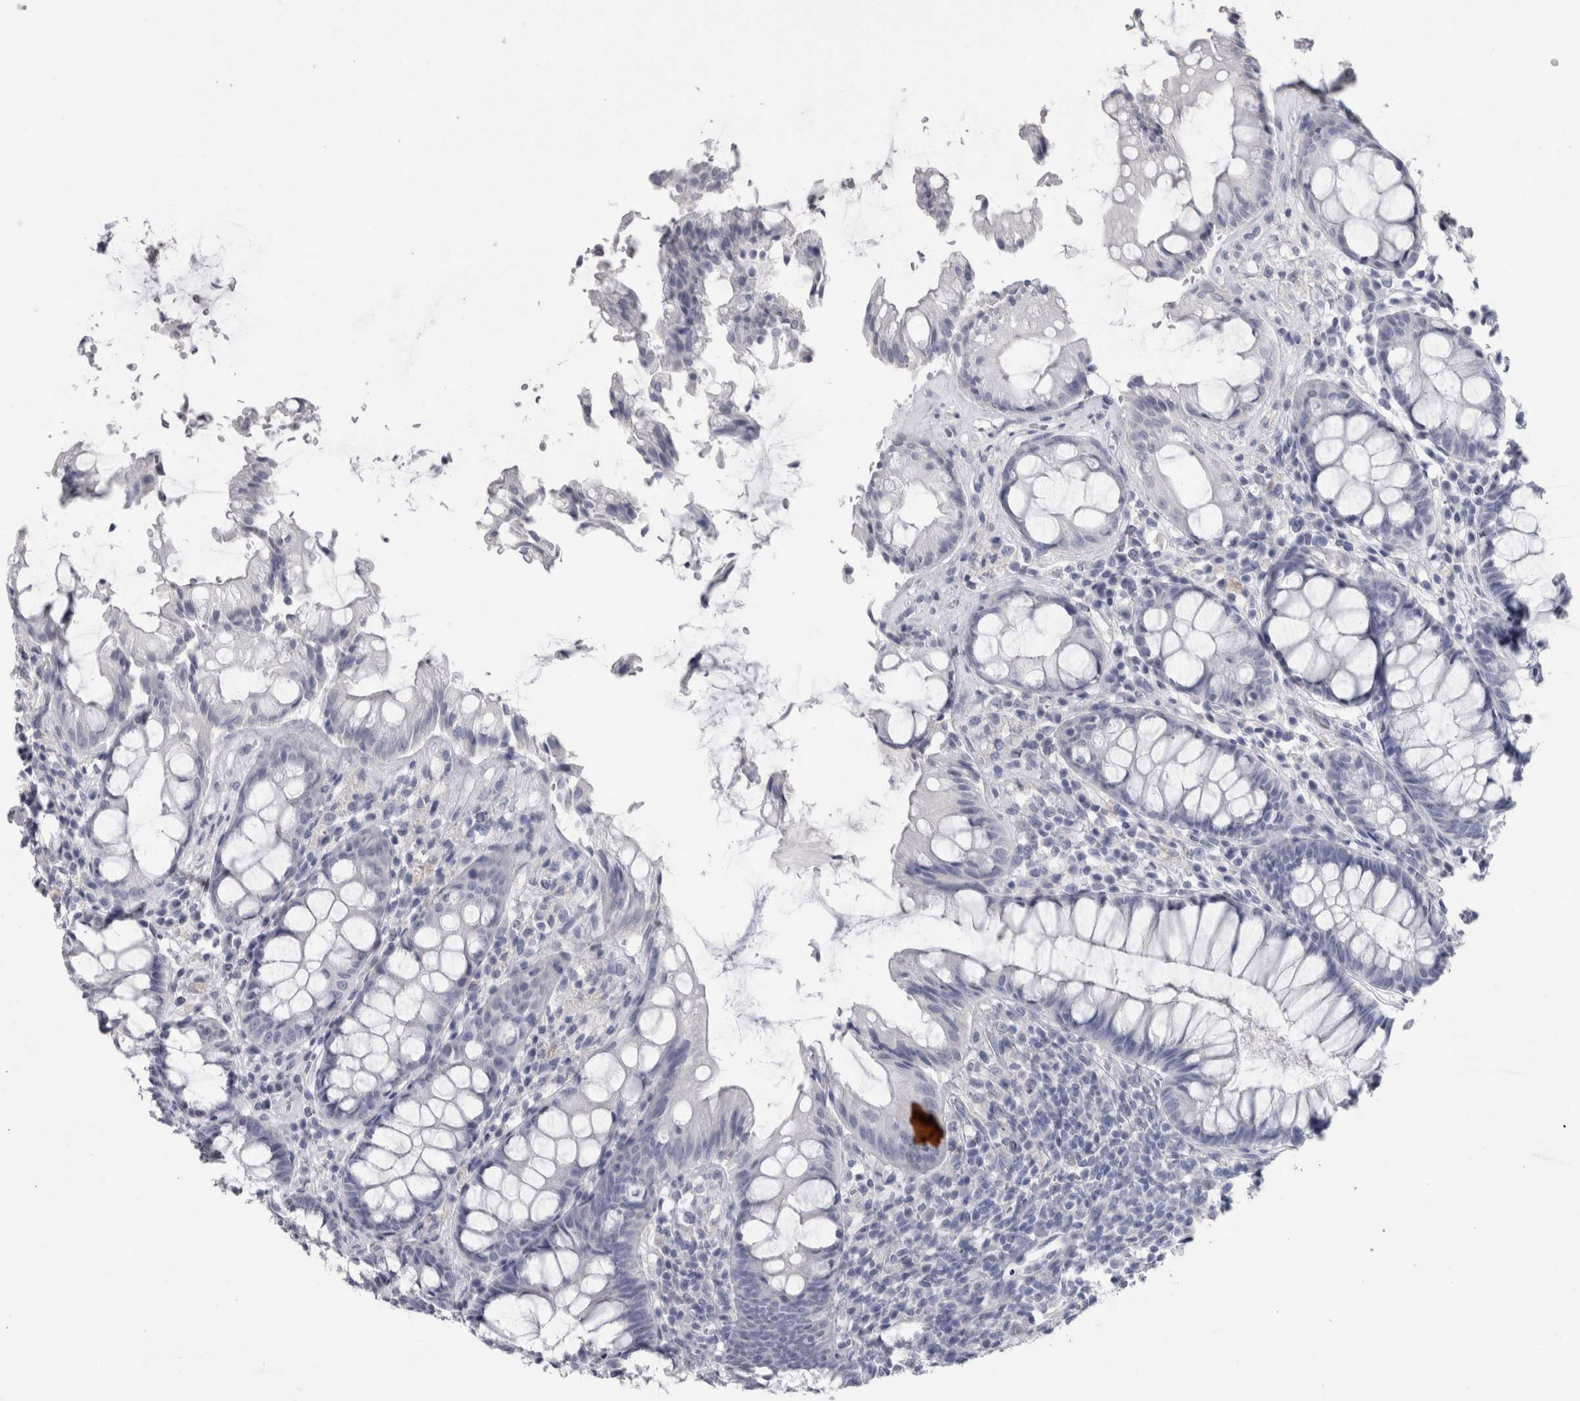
{"staining": {"intensity": "negative", "quantity": "none", "location": "none"}, "tissue": "rectum", "cell_type": "Glandular cells", "image_type": "normal", "snomed": [{"axis": "morphology", "description": "Normal tissue, NOS"}, {"axis": "topography", "description": "Rectum"}], "caption": "Rectum was stained to show a protein in brown. There is no significant staining in glandular cells. (DAB immunohistochemistry, high magnification).", "gene": "PTH", "patient": {"sex": "male", "age": 64}}